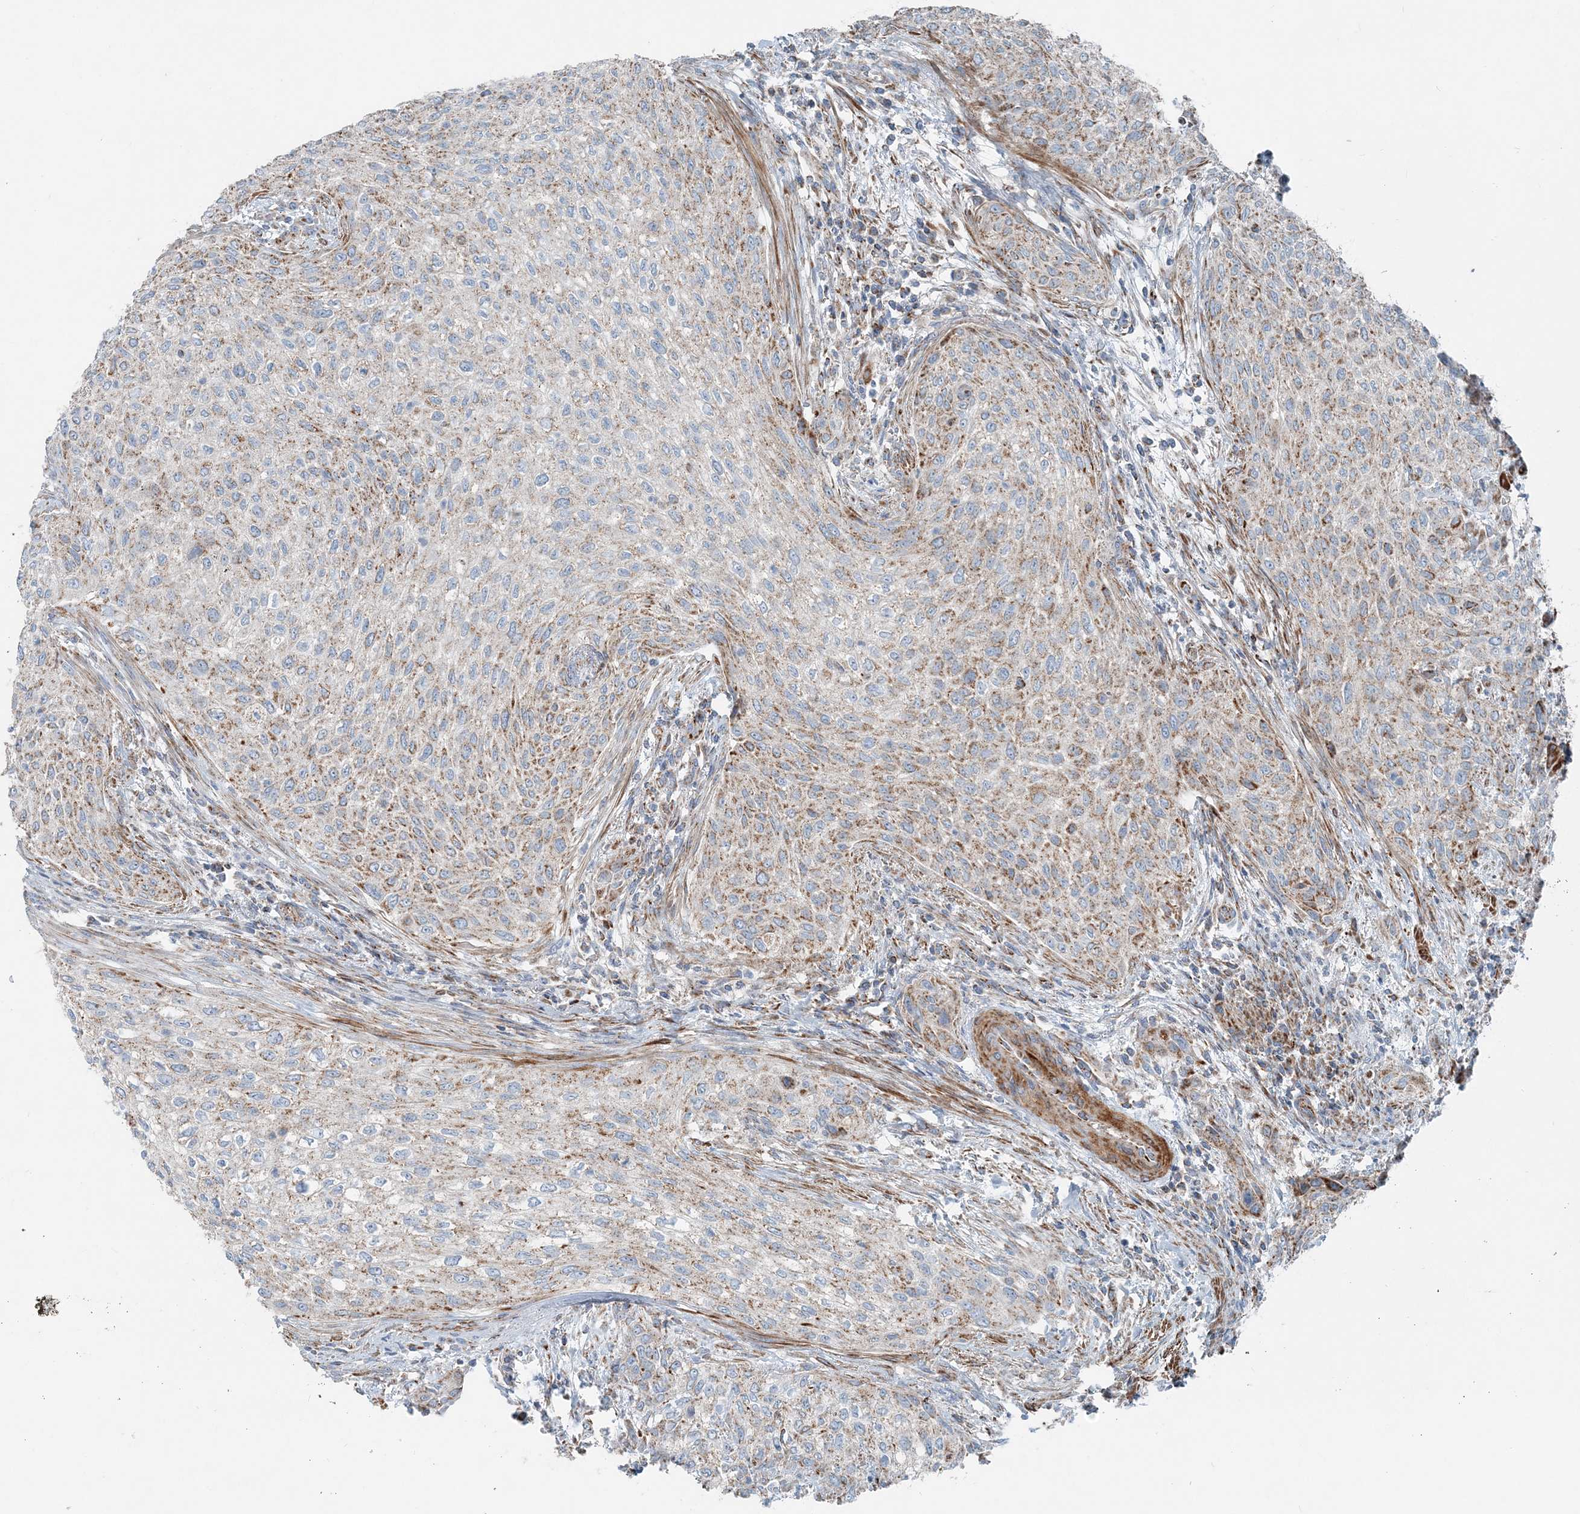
{"staining": {"intensity": "moderate", "quantity": ">75%", "location": "cytoplasmic/membranous"}, "tissue": "urothelial cancer", "cell_type": "Tumor cells", "image_type": "cancer", "snomed": [{"axis": "morphology", "description": "Urothelial carcinoma, High grade"}, {"axis": "topography", "description": "Urinary bladder"}], "caption": "Immunohistochemical staining of urothelial cancer displays moderate cytoplasmic/membranous protein staining in approximately >75% of tumor cells. The staining was performed using DAB (3,3'-diaminobenzidine) to visualize the protein expression in brown, while the nuclei were stained in blue with hematoxylin (Magnification: 20x).", "gene": "INTU", "patient": {"sex": "male", "age": 35}}